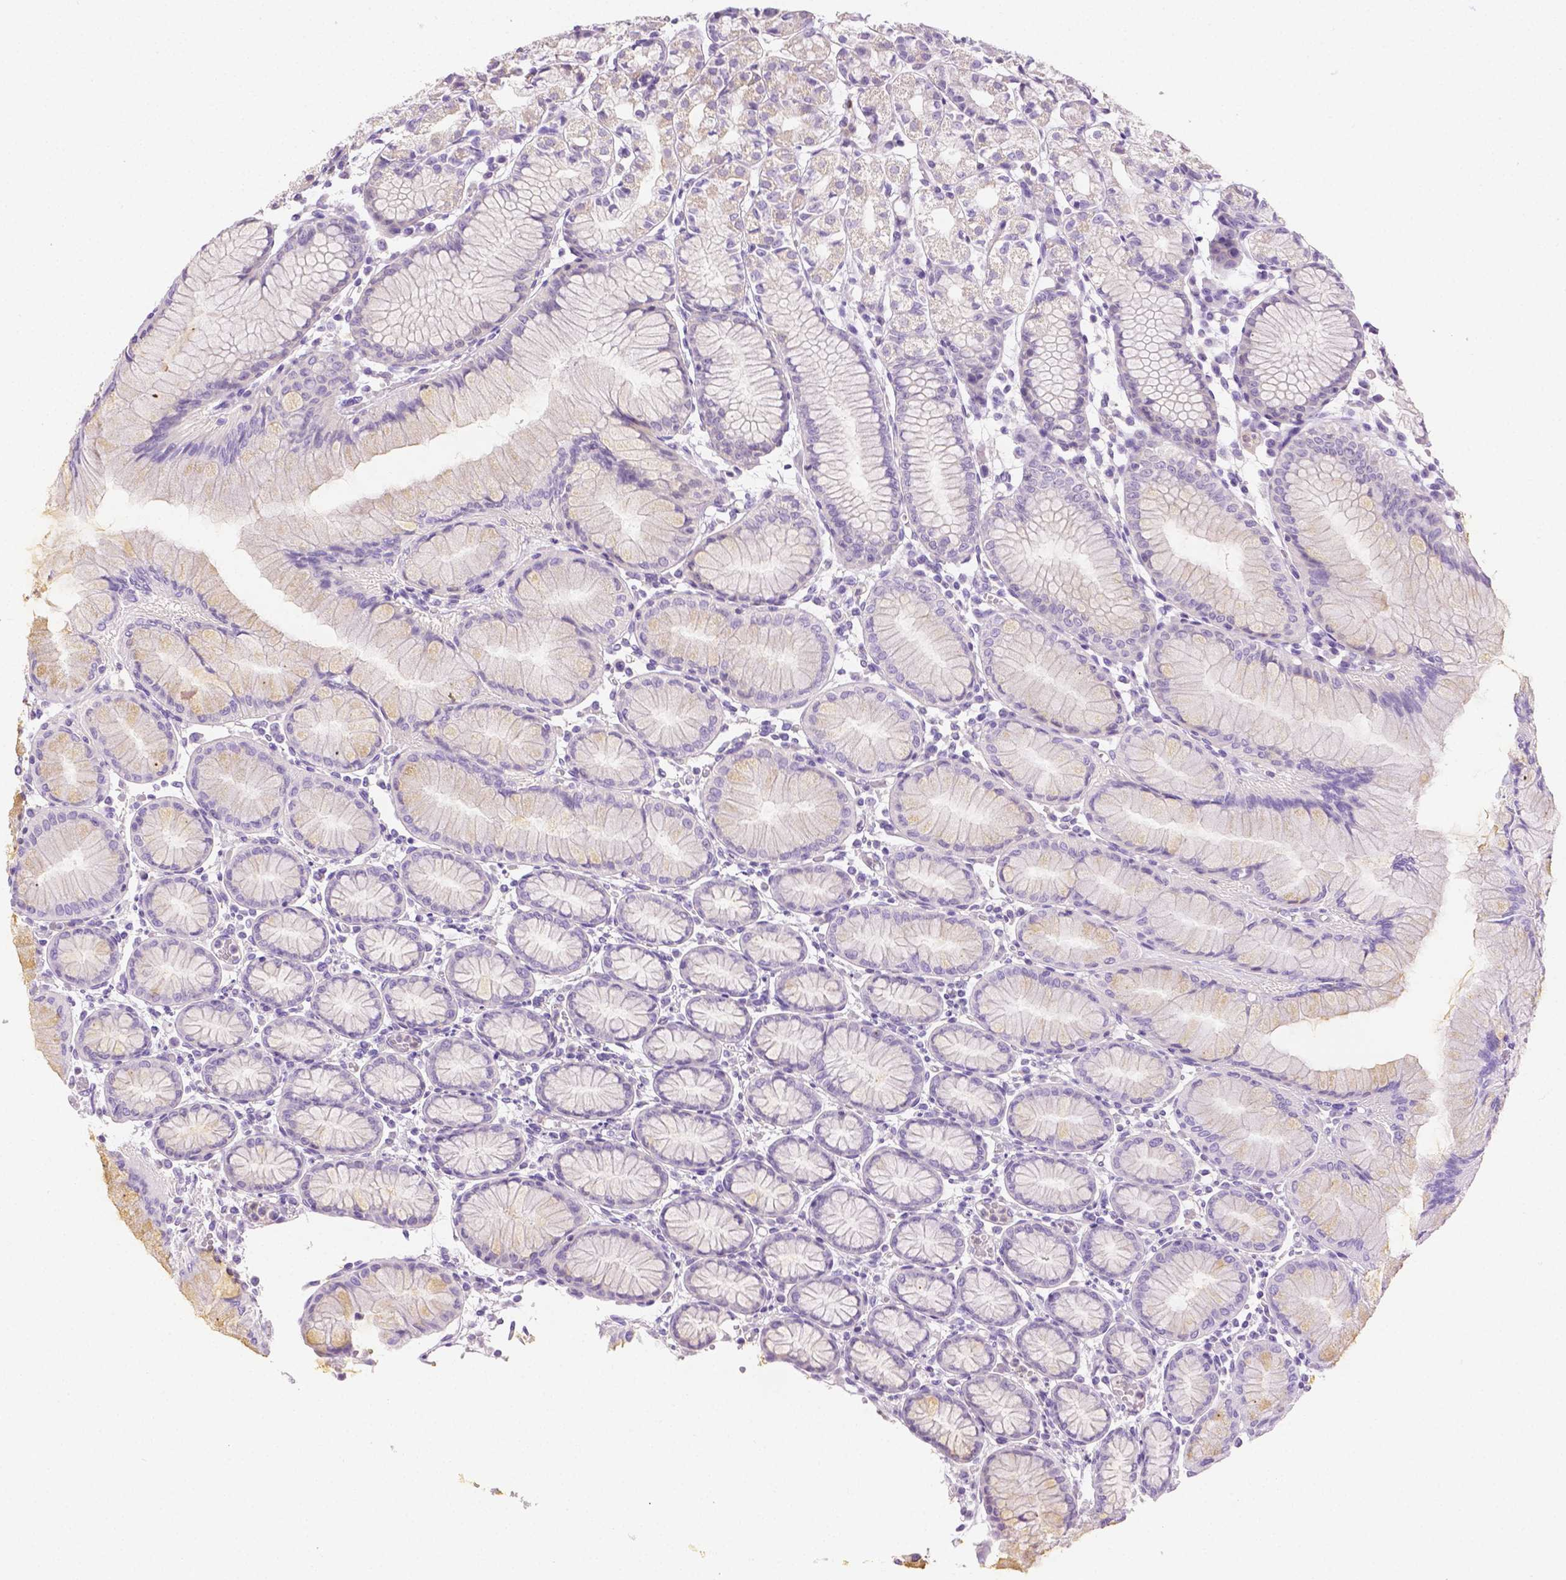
{"staining": {"intensity": "weak", "quantity": "<25%", "location": "cytoplasmic/membranous"}, "tissue": "stomach", "cell_type": "Glandular cells", "image_type": "normal", "snomed": [{"axis": "morphology", "description": "Normal tissue, NOS"}, {"axis": "topography", "description": "Stomach"}], "caption": "Benign stomach was stained to show a protein in brown. There is no significant expression in glandular cells. (Stains: DAB (3,3'-diaminobenzidine) immunohistochemistry (IHC) with hematoxylin counter stain, Microscopy: brightfield microscopy at high magnification).", "gene": "SGTB", "patient": {"sex": "female", "age": 57}}